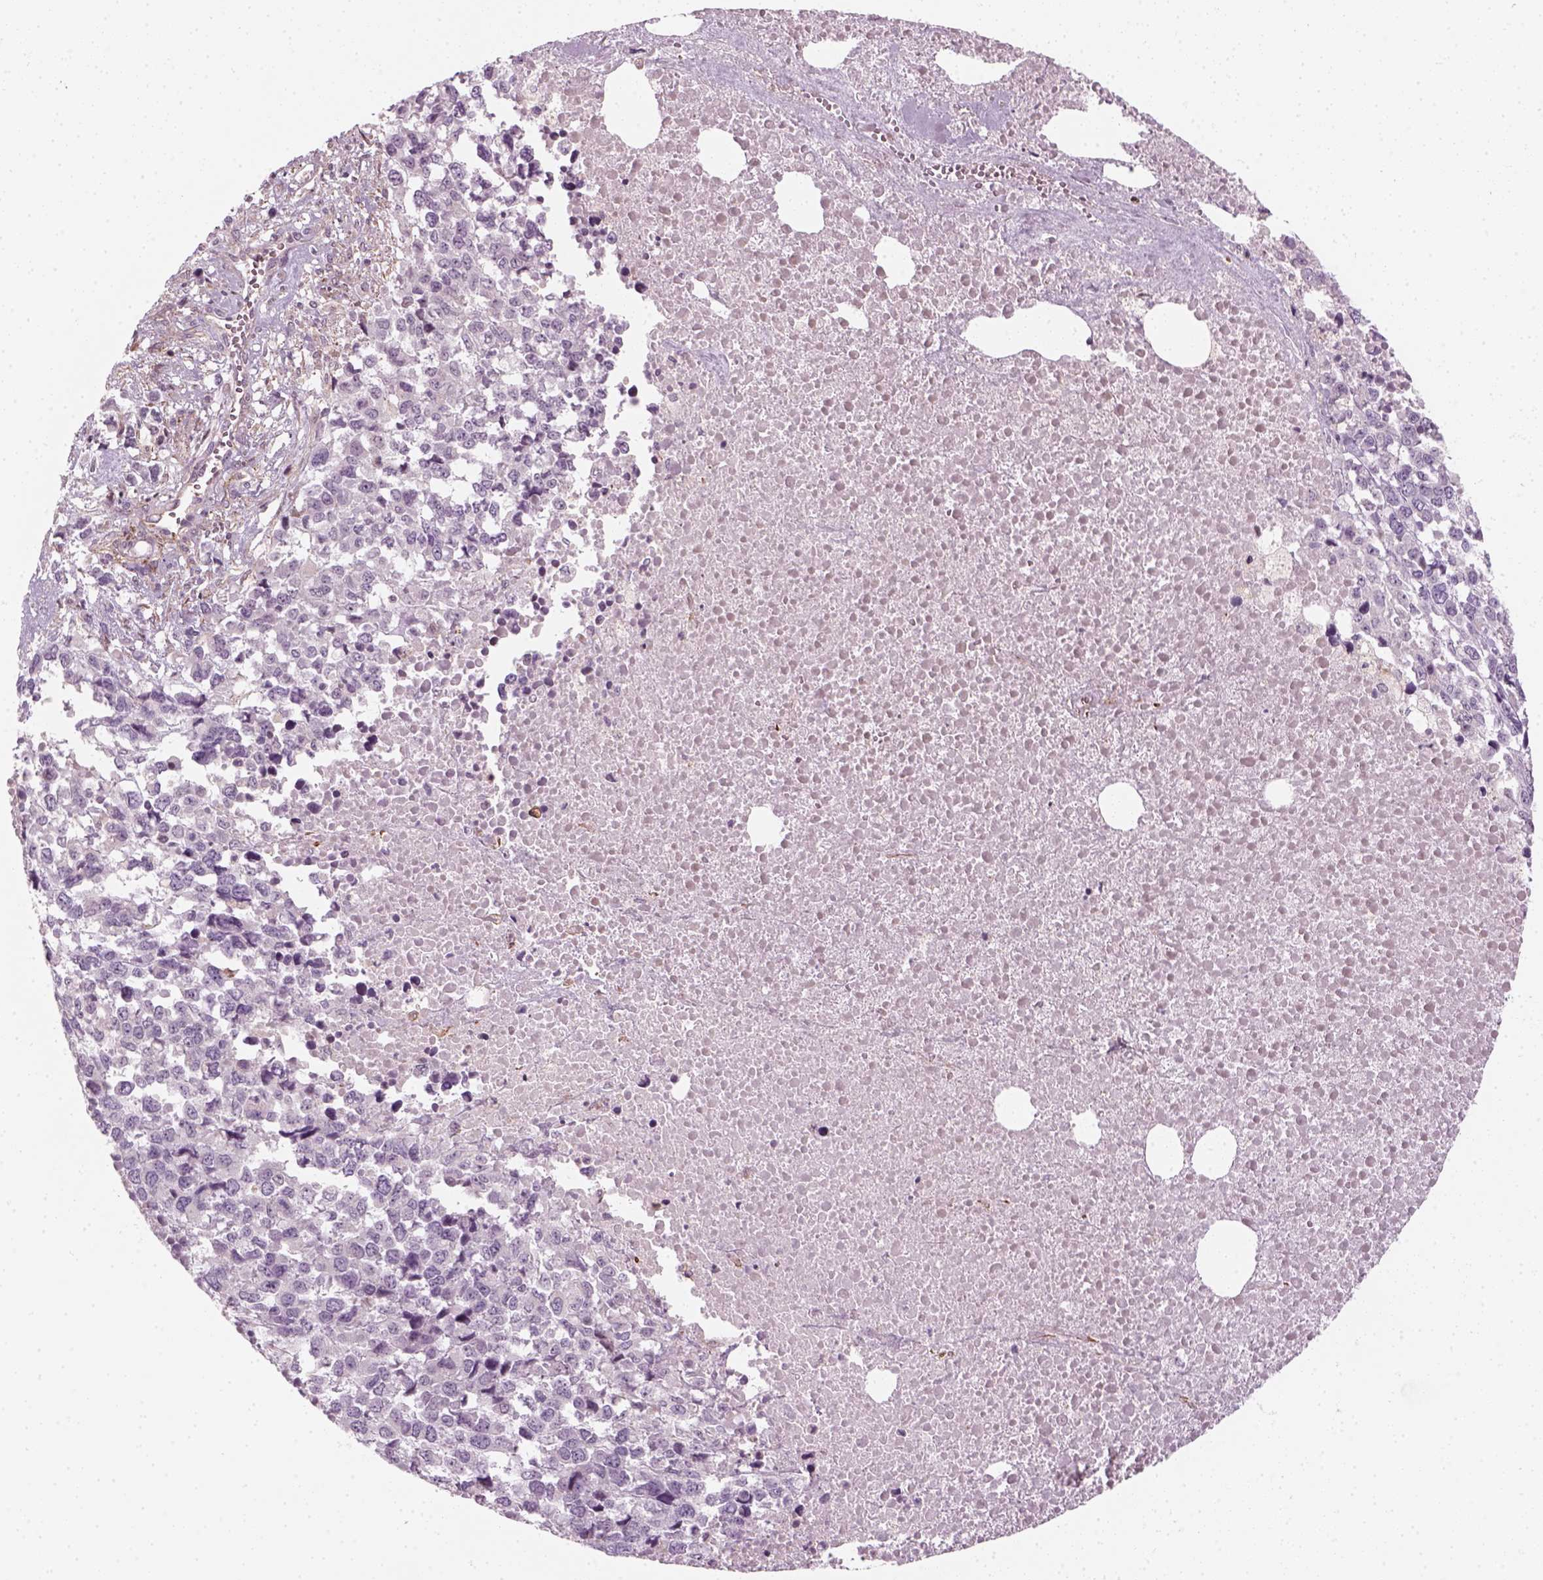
{"staining": {"intensity": "negative", "quantity": "none", "location": "none"}, "tissue": "melanoma", "cell_type": "Tumor cells", "image_type": "cancer", "snomed": [{"axis": "morphology", "description": "Malignant melanoma, Metastatic site"}, {"axis": "topography", "description": "Skin"}], "caption": "An immunohistochemistry micrograph of malignant melanoma (metastatic site) is shown. There is no staining in tumor cells of malignant melanoma (metastatic site).", "gene": "DNASE1L1", "patient": {"sex": "male", "age": 84}}